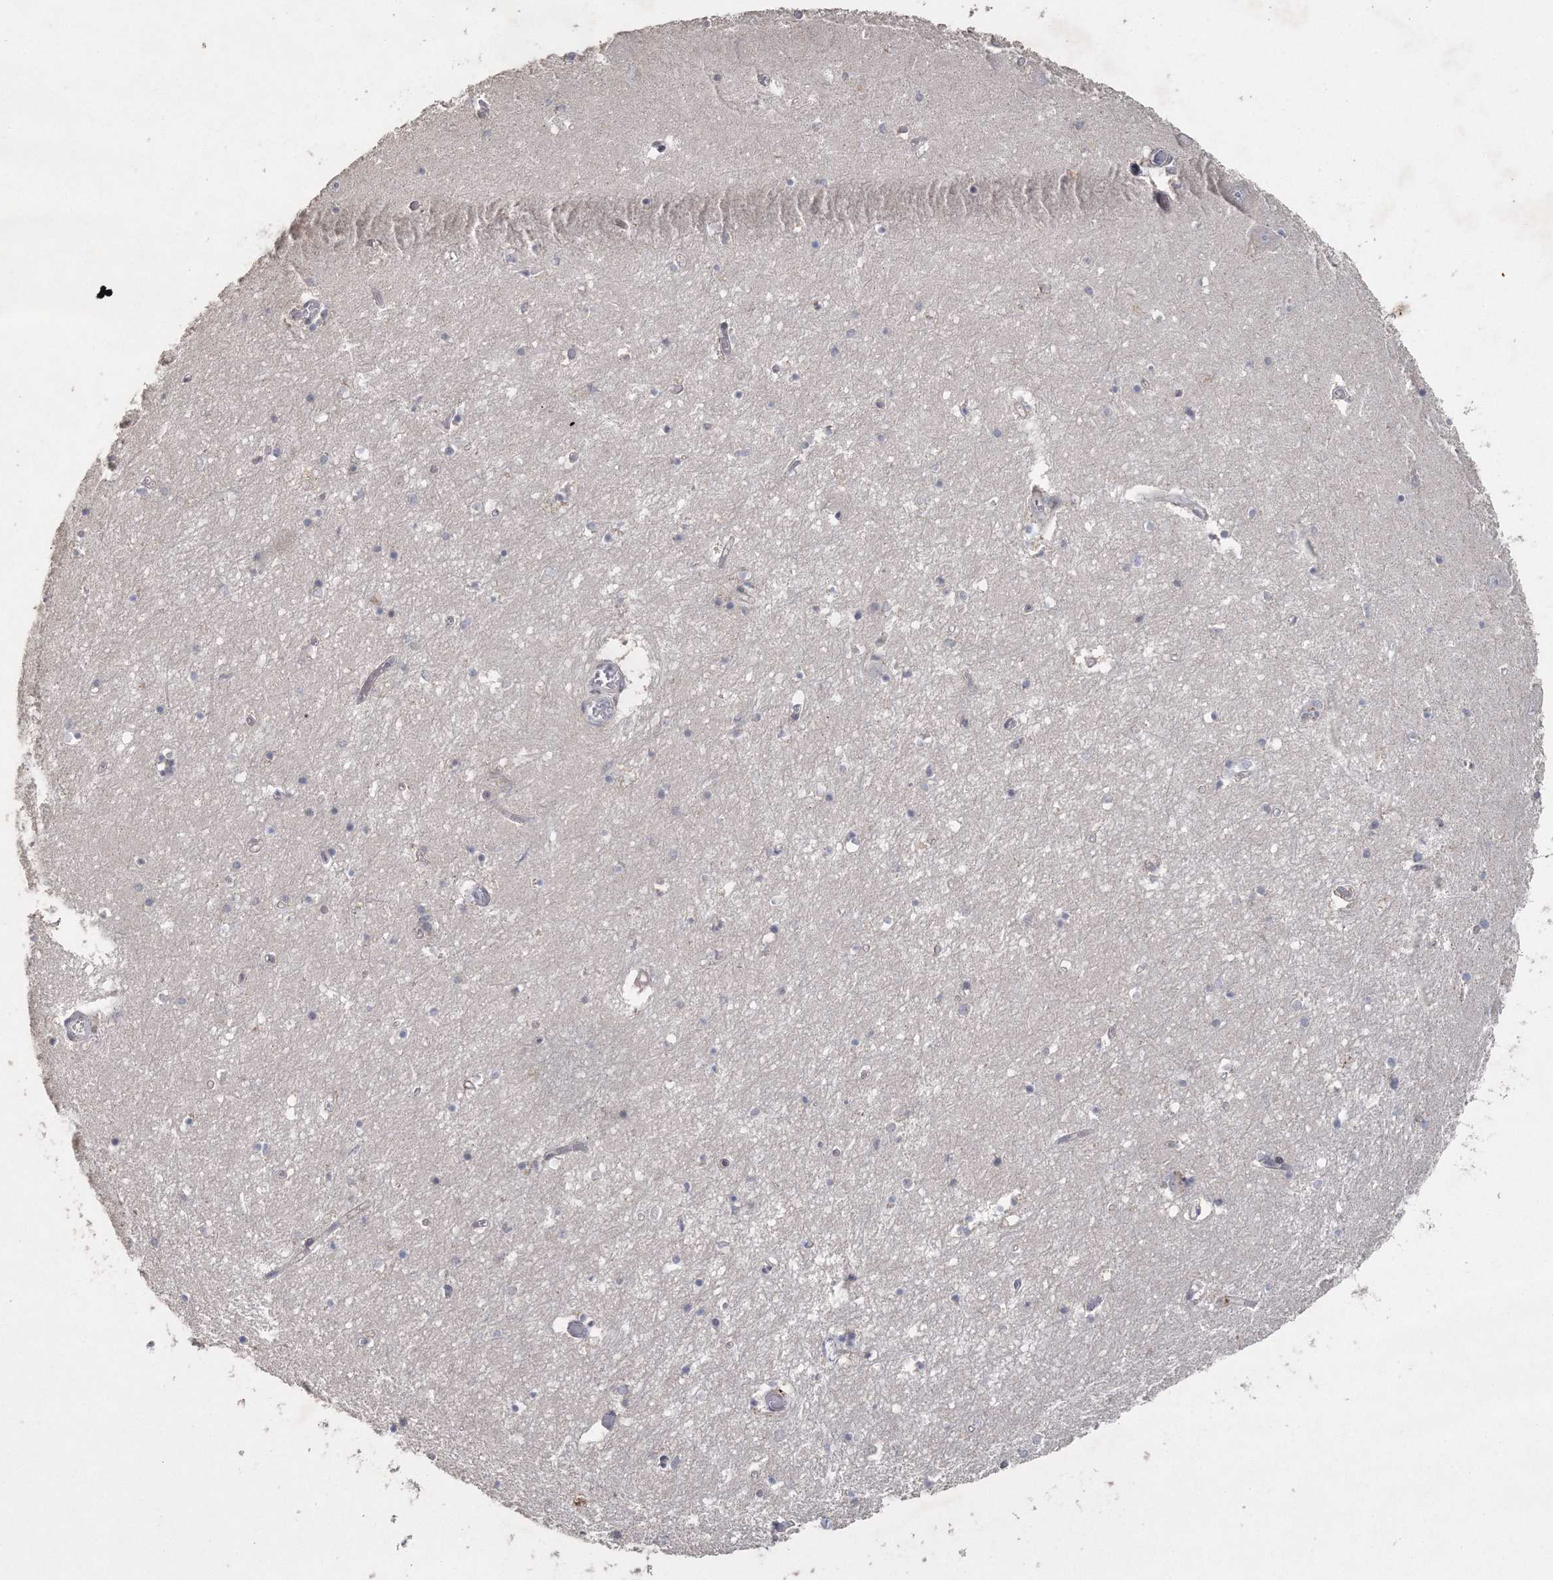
{"staining": {"intensity": "negative", "quantity": "none", "location": "none"}, "tissue": "hippocampus", "cell_type": "Glial cells", "image_type": "normal", "snomed": [{"axis": "morphology", "description": "Normal tissue, NOS"}, {"axis": "topography", "description": "Hippocampus"}], "caption": "A histopathology image of human hippocampus is negative for staining in glial cells. (IHC, brightfield microscopy, high magnification).", "gene": "UIMC1", "patient": {"sex": "male", "age": 70}}